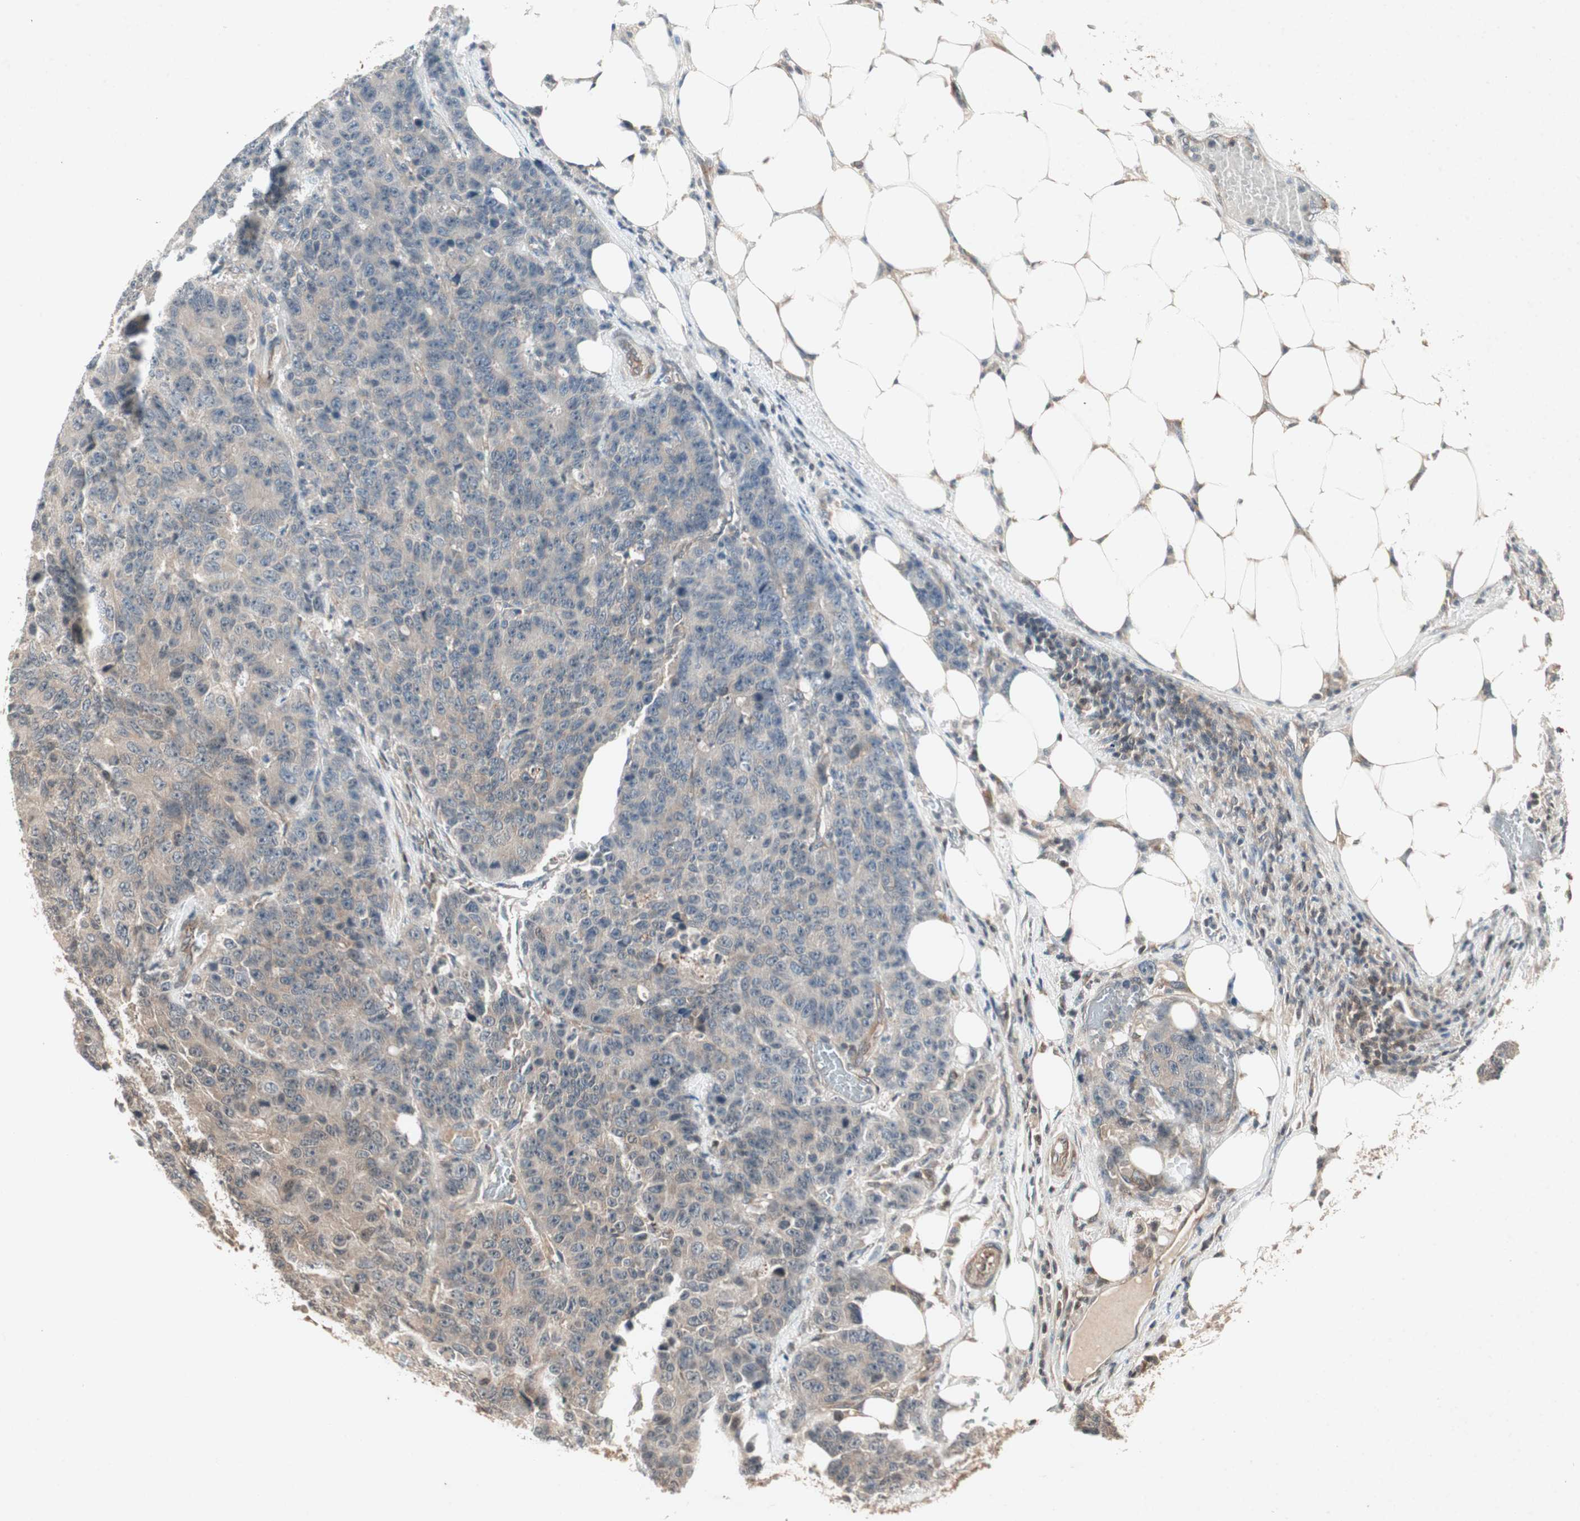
{"staining": {"intensity": "negative", "quantity": "none", "location": "none"}, "tissue": "colorectal cancer", "cell_type": "Tumor cells", "image_type": "cancer", "snomed": [{"axis": "morphology", "description": "Adenocarcinoma, NOS"}, {"axis": "topography", "description": "Colon"}], "caption": "Tumor cells show no significant positivity in colorectal cancer (adenocarcinoma).", "gene": "IRS1", "patient": {"sex": "female", "age": 86}}